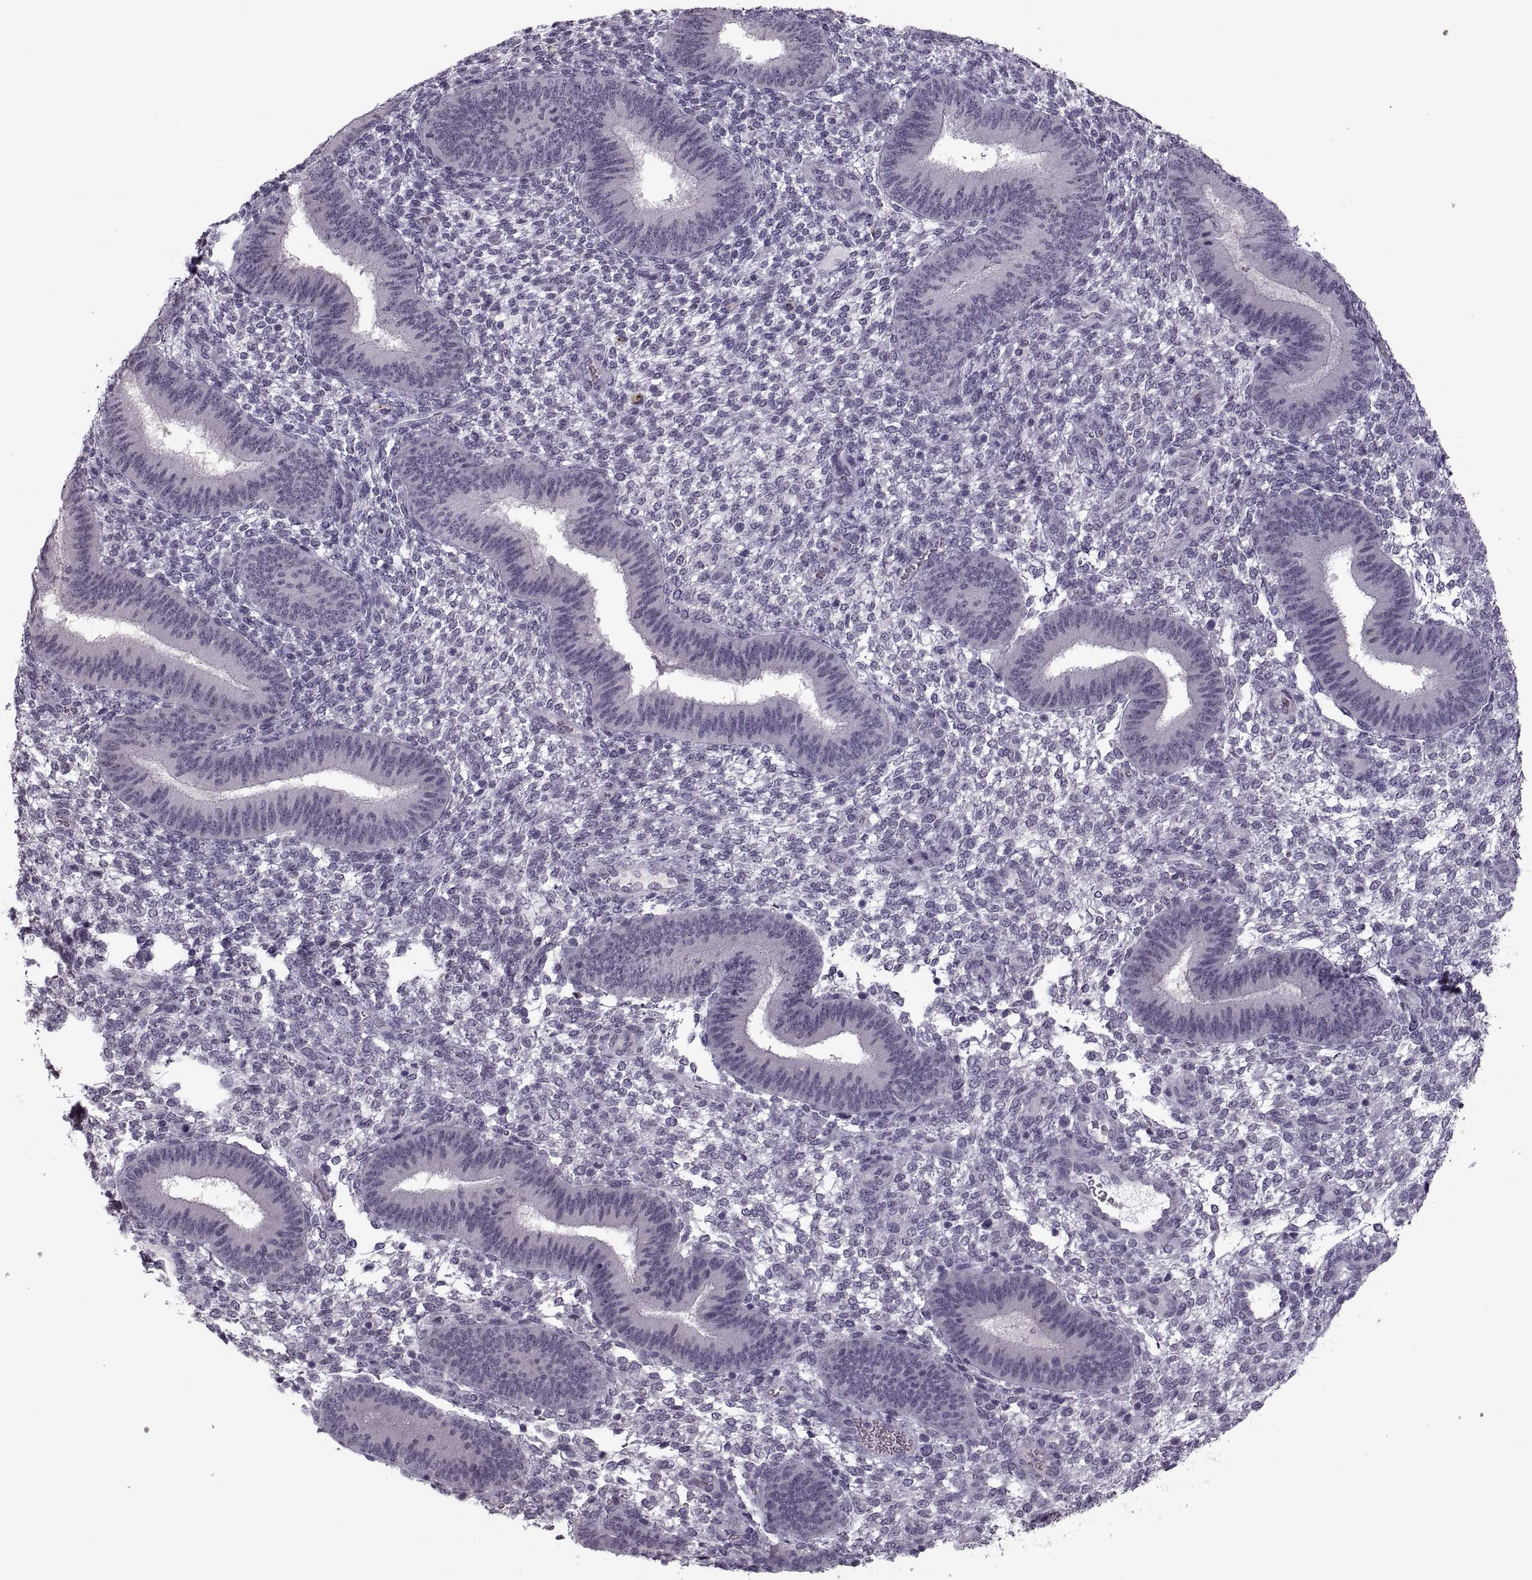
{"staining": {"intensity": "negative", "quantity": "none", "location": "none"}, "tissue": "endometrium", "cell_type": "Cells in endometrial stroma", "image_type": "normal", "snomed": [{"axis": "morphology", "description": "Normal tissue, NOS"}, {"axis": "topography", "description": "Endometrium"}], "caption": "Cells in endometrial stroma show no significant positivity in benign endometrium.", "gene": "PAGE2B", "patient": {"sex": "female", "age": 39}}